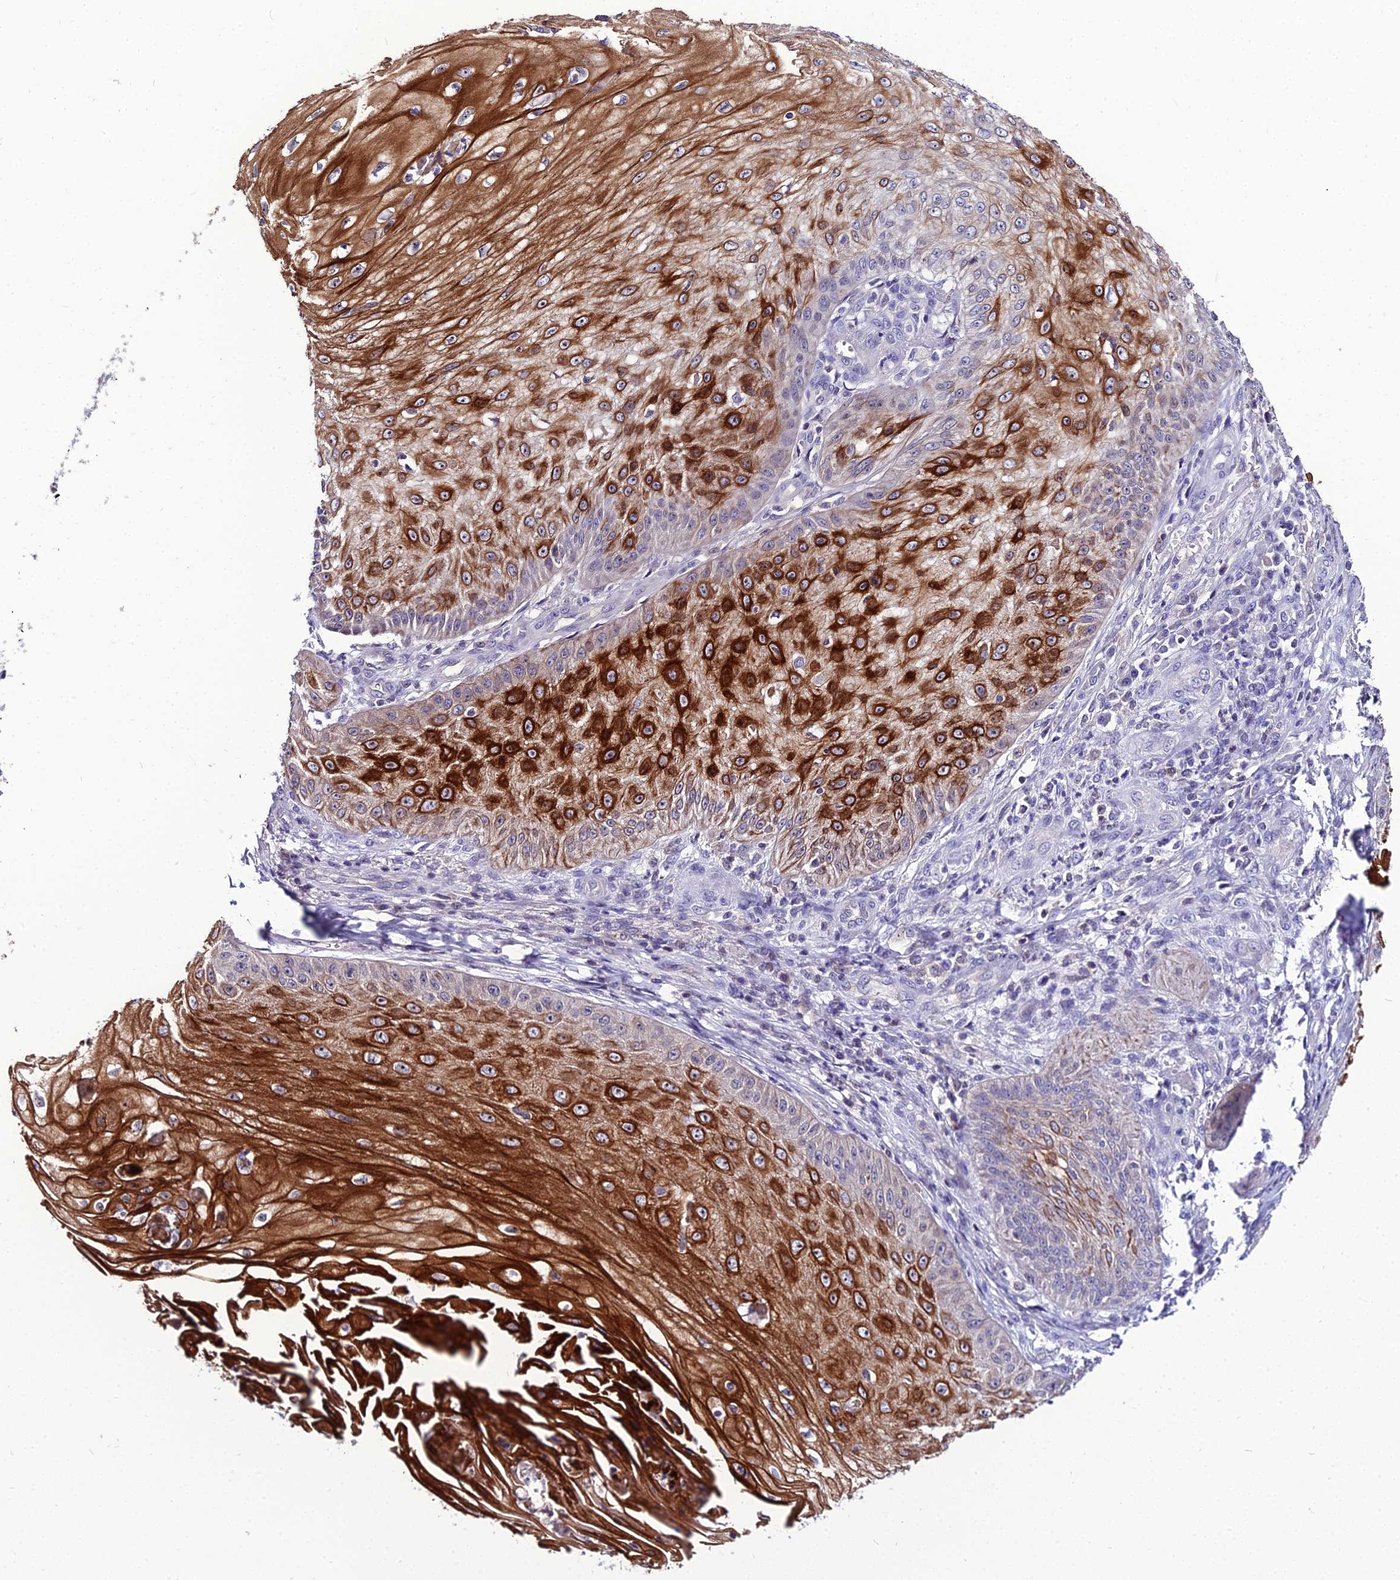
{"staining": {"intensity": "strong", "quantity": "25%-75%", "location": "cytoplasmic/membranous"}, "tissue": "skin cancer", "cell_type": "Tumor cells", "image_type": "cancer", "snomed": [{"axis": "morphology", "description": "Squamous cell carcinoma, NOS"}, {"axis": "topography", "description": "Skin"}], "caption": "IHC photomicrograph of skin cancer (squamous cell carcinoma) stained for a protein (brown), which displays high levels of strong cytoplasmic/membranous expression in approximately 25%-75% of tumor cells.", "gene": "SHQ1", "patient": {"sex": "male", "age": 70}}